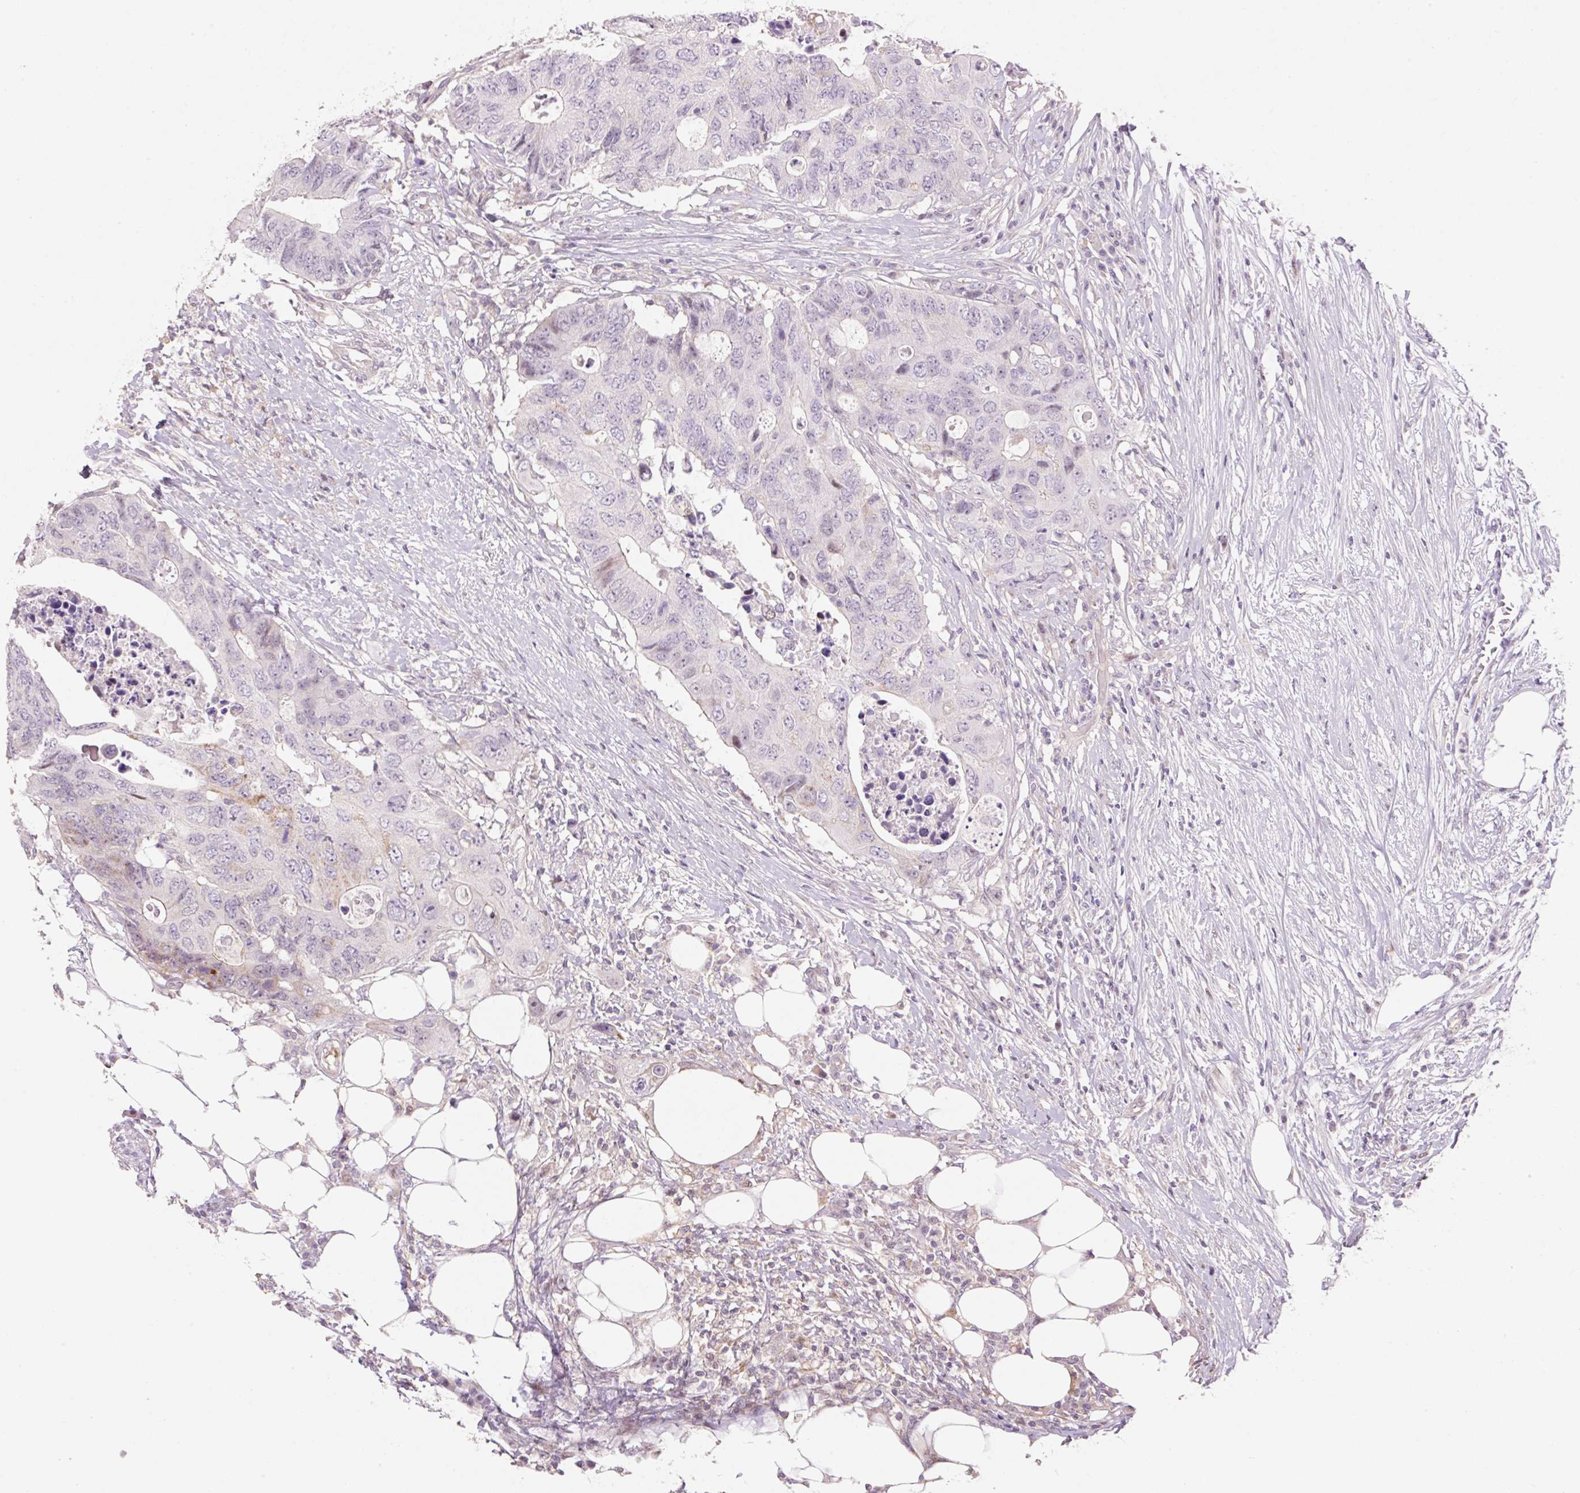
{"staining": {"intensity": "negative", "quantity": "none", "location": "none"}, "tissue": "colorectal cancer", "cell_type": "Tumor cells", "image_type": "cancer", "snomed": [{"axis": "morphology", "description": "Adenocarcinoma, NOS"}, {"axis": "topography", "description": "Colon"}], "caption": "Photomicrograph shows no protein positivity in tumor cells of colorectal cancer tissue.", "gene": "ZNF552", "patient": {"sex": "male", "age": 71}}